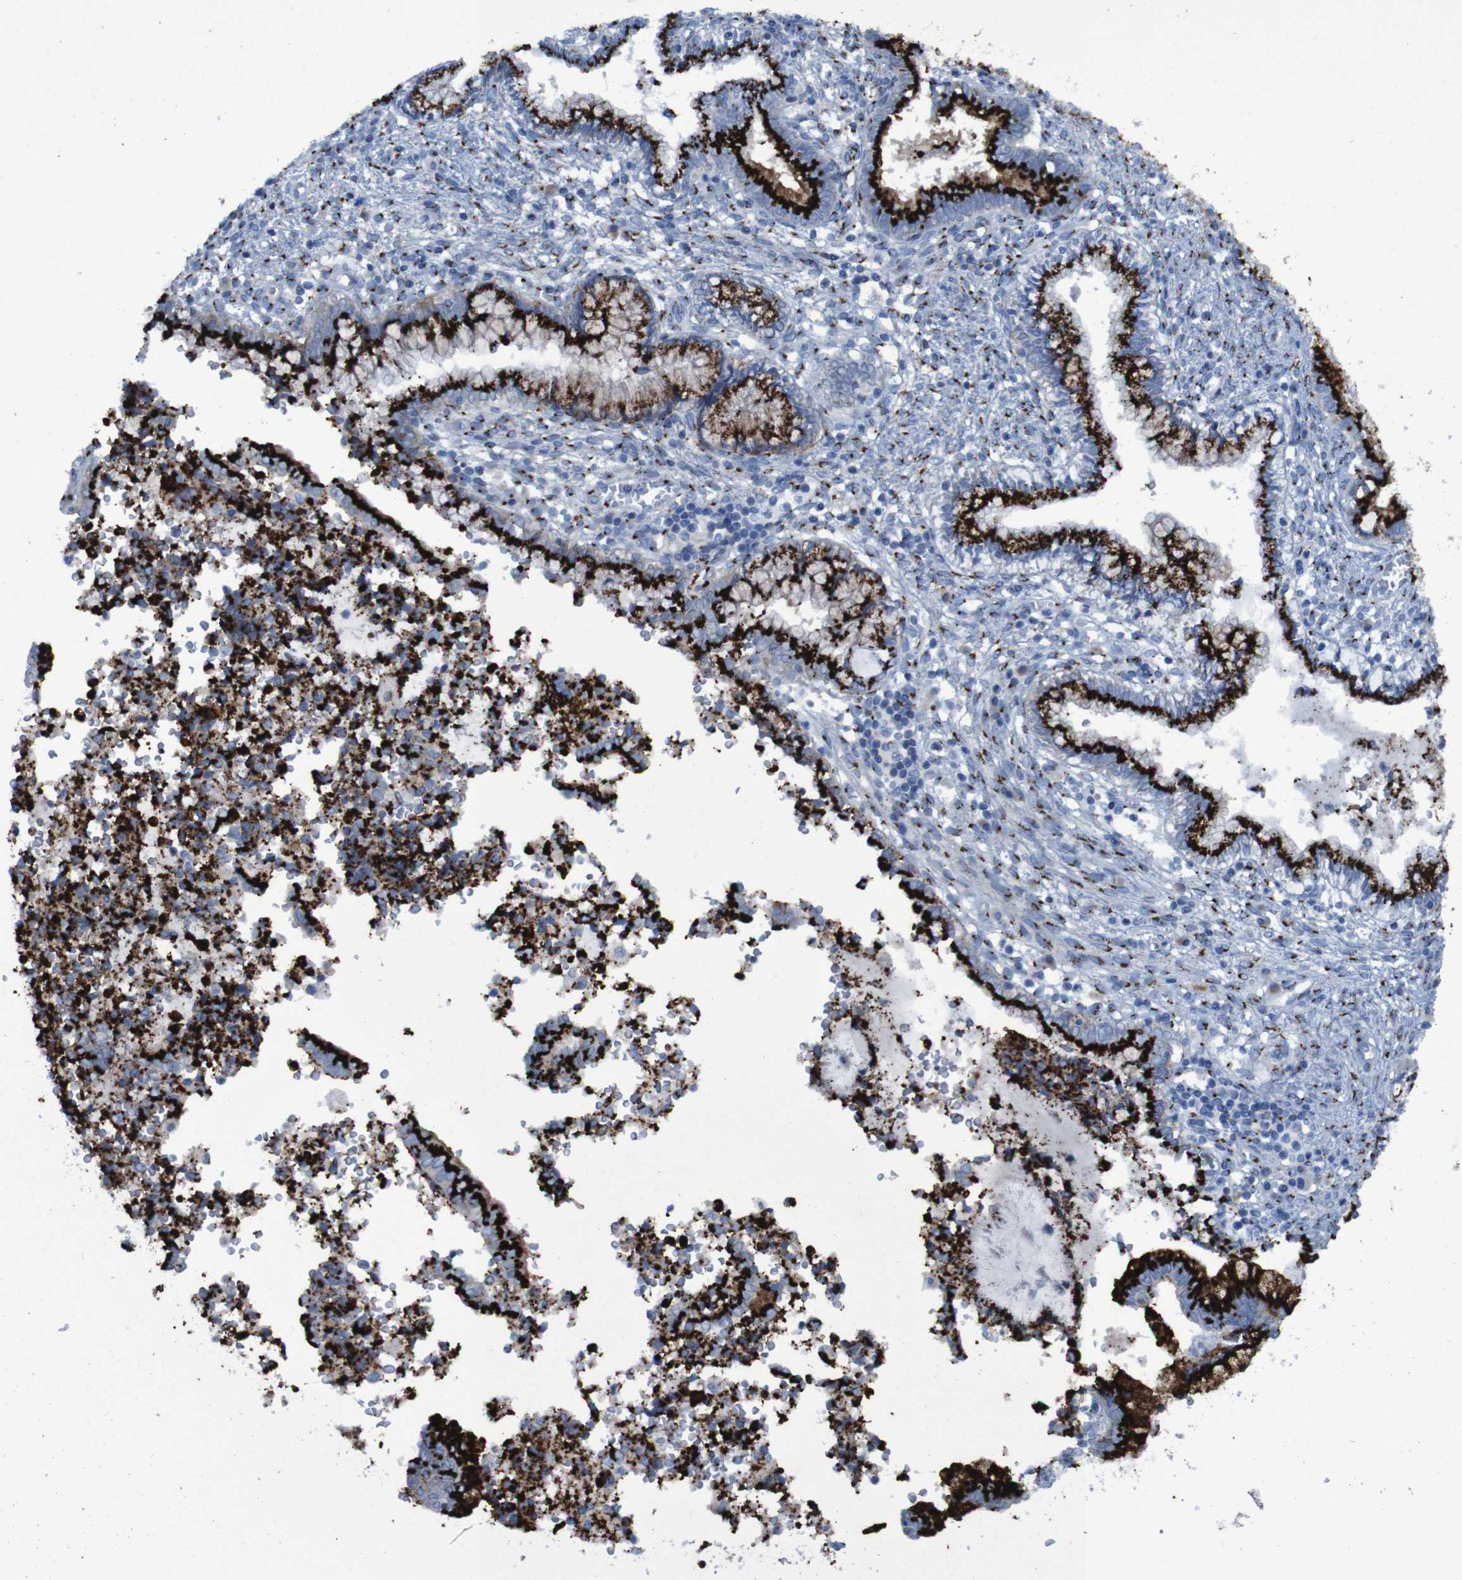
{"staining": {"intensity": "strong", "quantity": ">75%", "location": "cytoplasmic/membranous"}, "tissue": "cervical cancer", "cell_type": "Tumor cells", "image_type": "cancer", "snomed": [{"axis": "morphology", "description": "Adenocarcinoma, NOS"}, {"axis": "topography", "description": "Cervix"}], "caption": "Immunohistochemistry (IHC) image of cervical cancer (adenocarcinoma) stained for a protein (brown), which displays high levels of strong cytoplasmic/membranous staining in approximately >75% of tumor cells.", "gene": "GOLM1", "patient": {"sex": "female", "age": 44}}